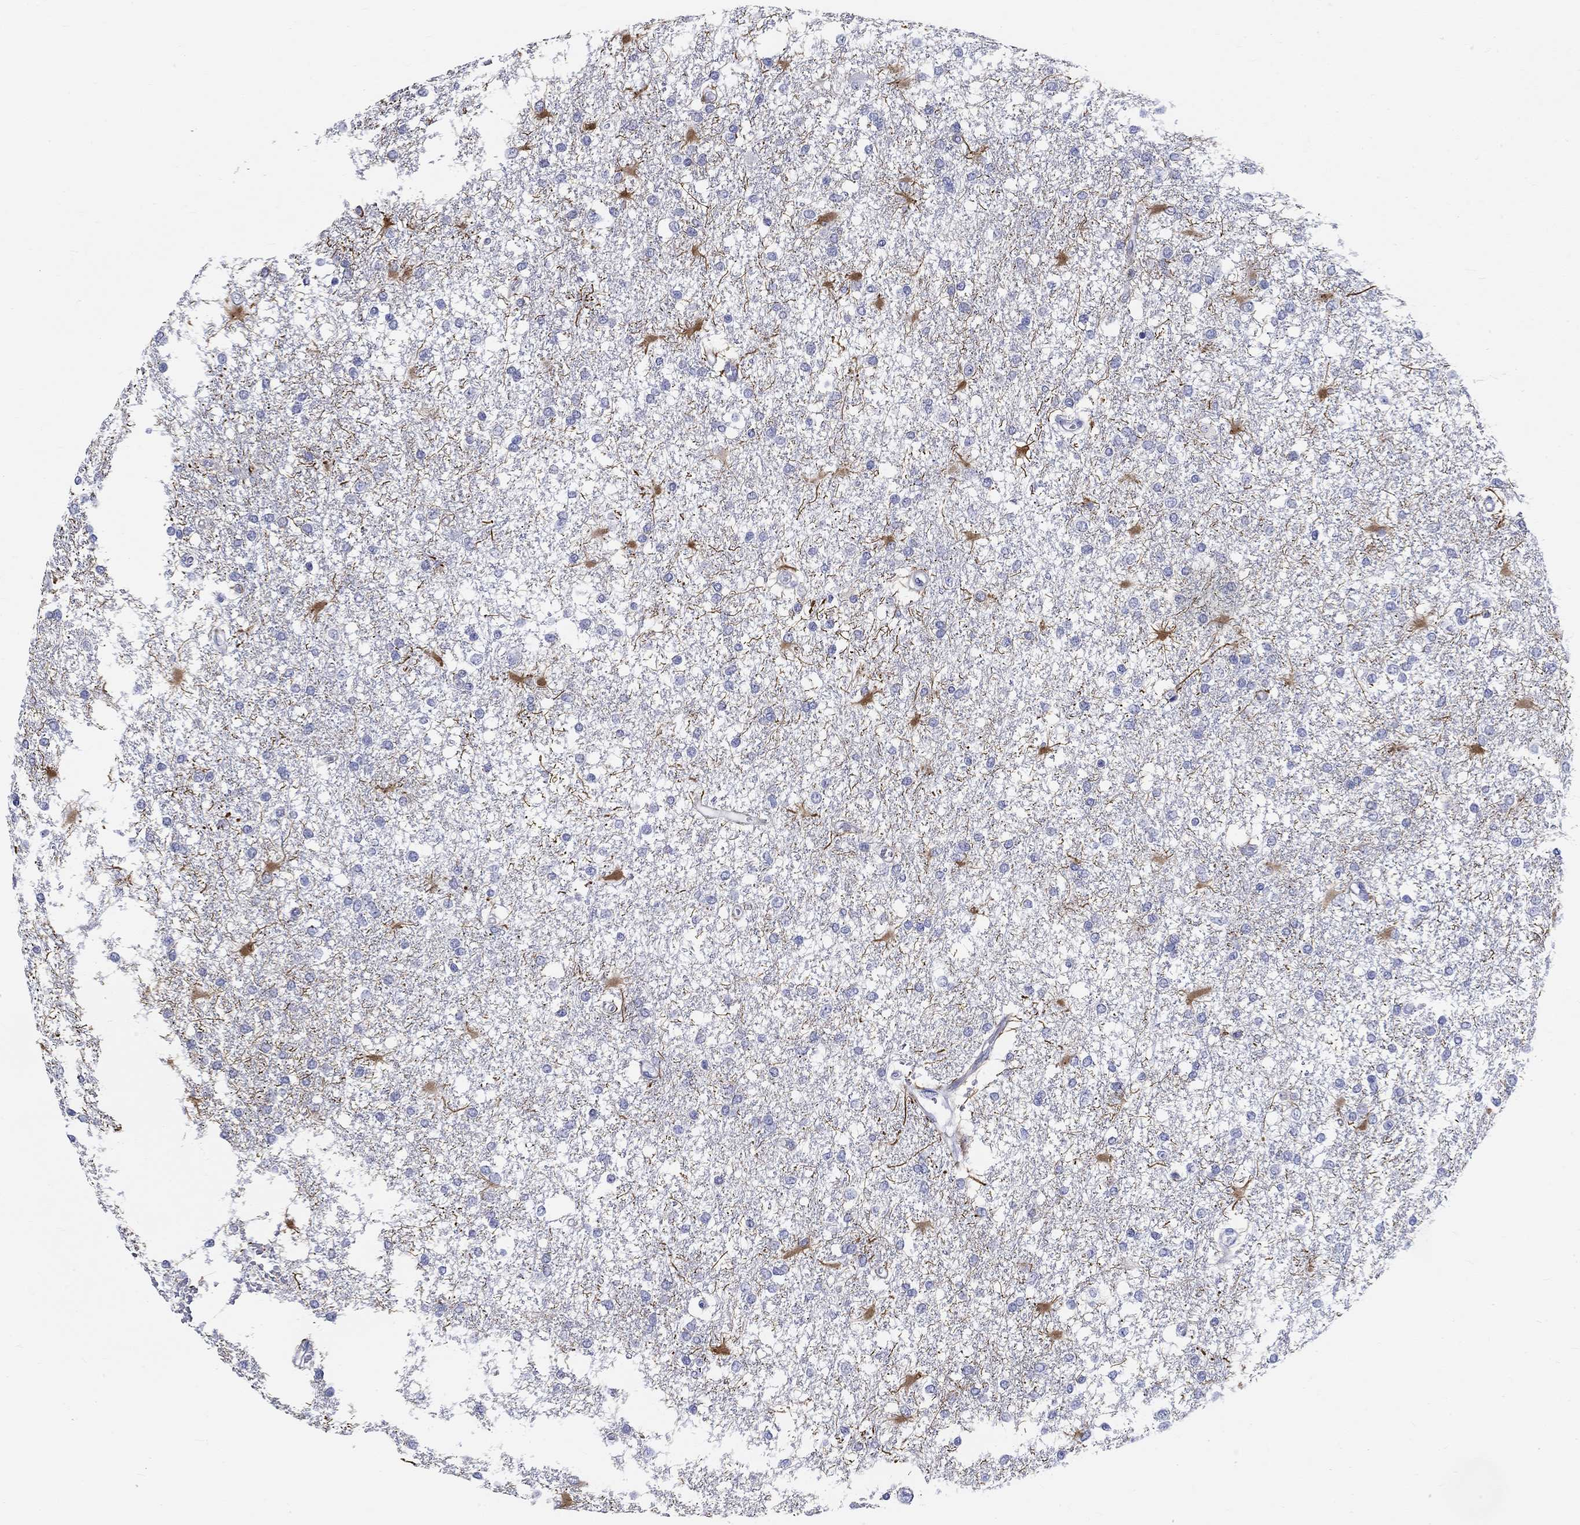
{"staining": {"intensity": "strong", "quantity": "<25%", "location": "cytoplasmic/membranous"}, "tissue": "glioma", "cell_type": "Tumor cells", "image_type": "cancer", "snomed": [{"axis": "morphology", "description": "Glioma, malignant, High grade"}, {"axis": "topography", "description": "Cerebral cortex"}], "caption": "Protein expression analysis of glioma reveals strong cytoplasmic/membranous expression in about <25% of tumor cells.", "gene": "CRYGS", "patient": {"sex": "male", "age": 79}}